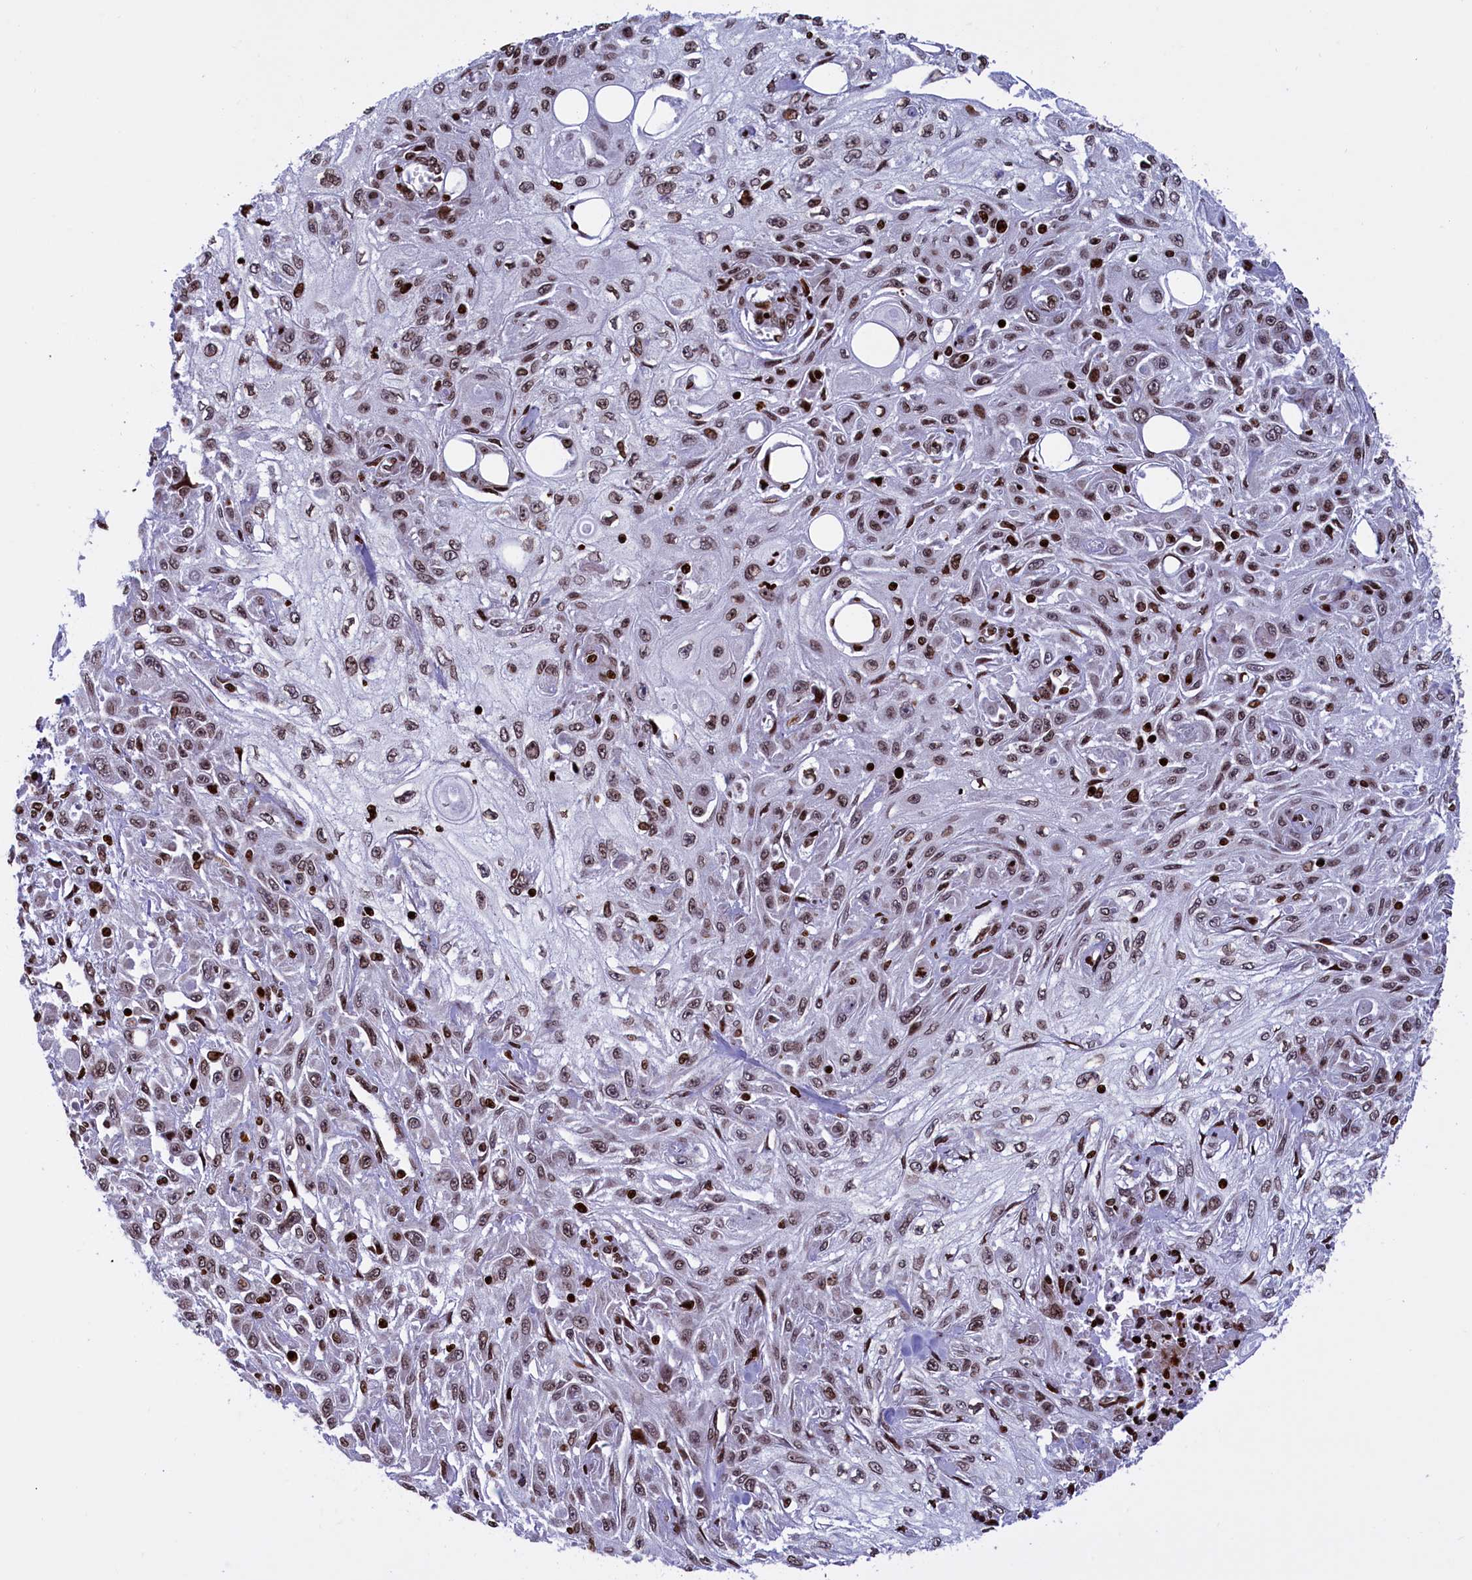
{"staining": {"intensity": "moderate", "quantity": ">75%", "location": "nuclear"}, "tissue": "skin cancer", "cell_type": "Tumor cells", "image_type": "cancer", "snomed": [{"axis": "morphology", "description": "Squamous cell carcinoma, NOS"}, {"axis": "morphology", "description": "Squamous cell carcinoma, metastatic, NOS"}, {"axis": "topography", "description": "Skin"}, {"axis": "topography", "description": "Lymph node"}], "caption": "Human skin squamous cell carcinoma stained for a protein (brown) displays moderate nuclear positive expression in approximately >75% of tumor cells.", "gene": "TIMM29", "patient": {"sex": "male", "age": 75}}